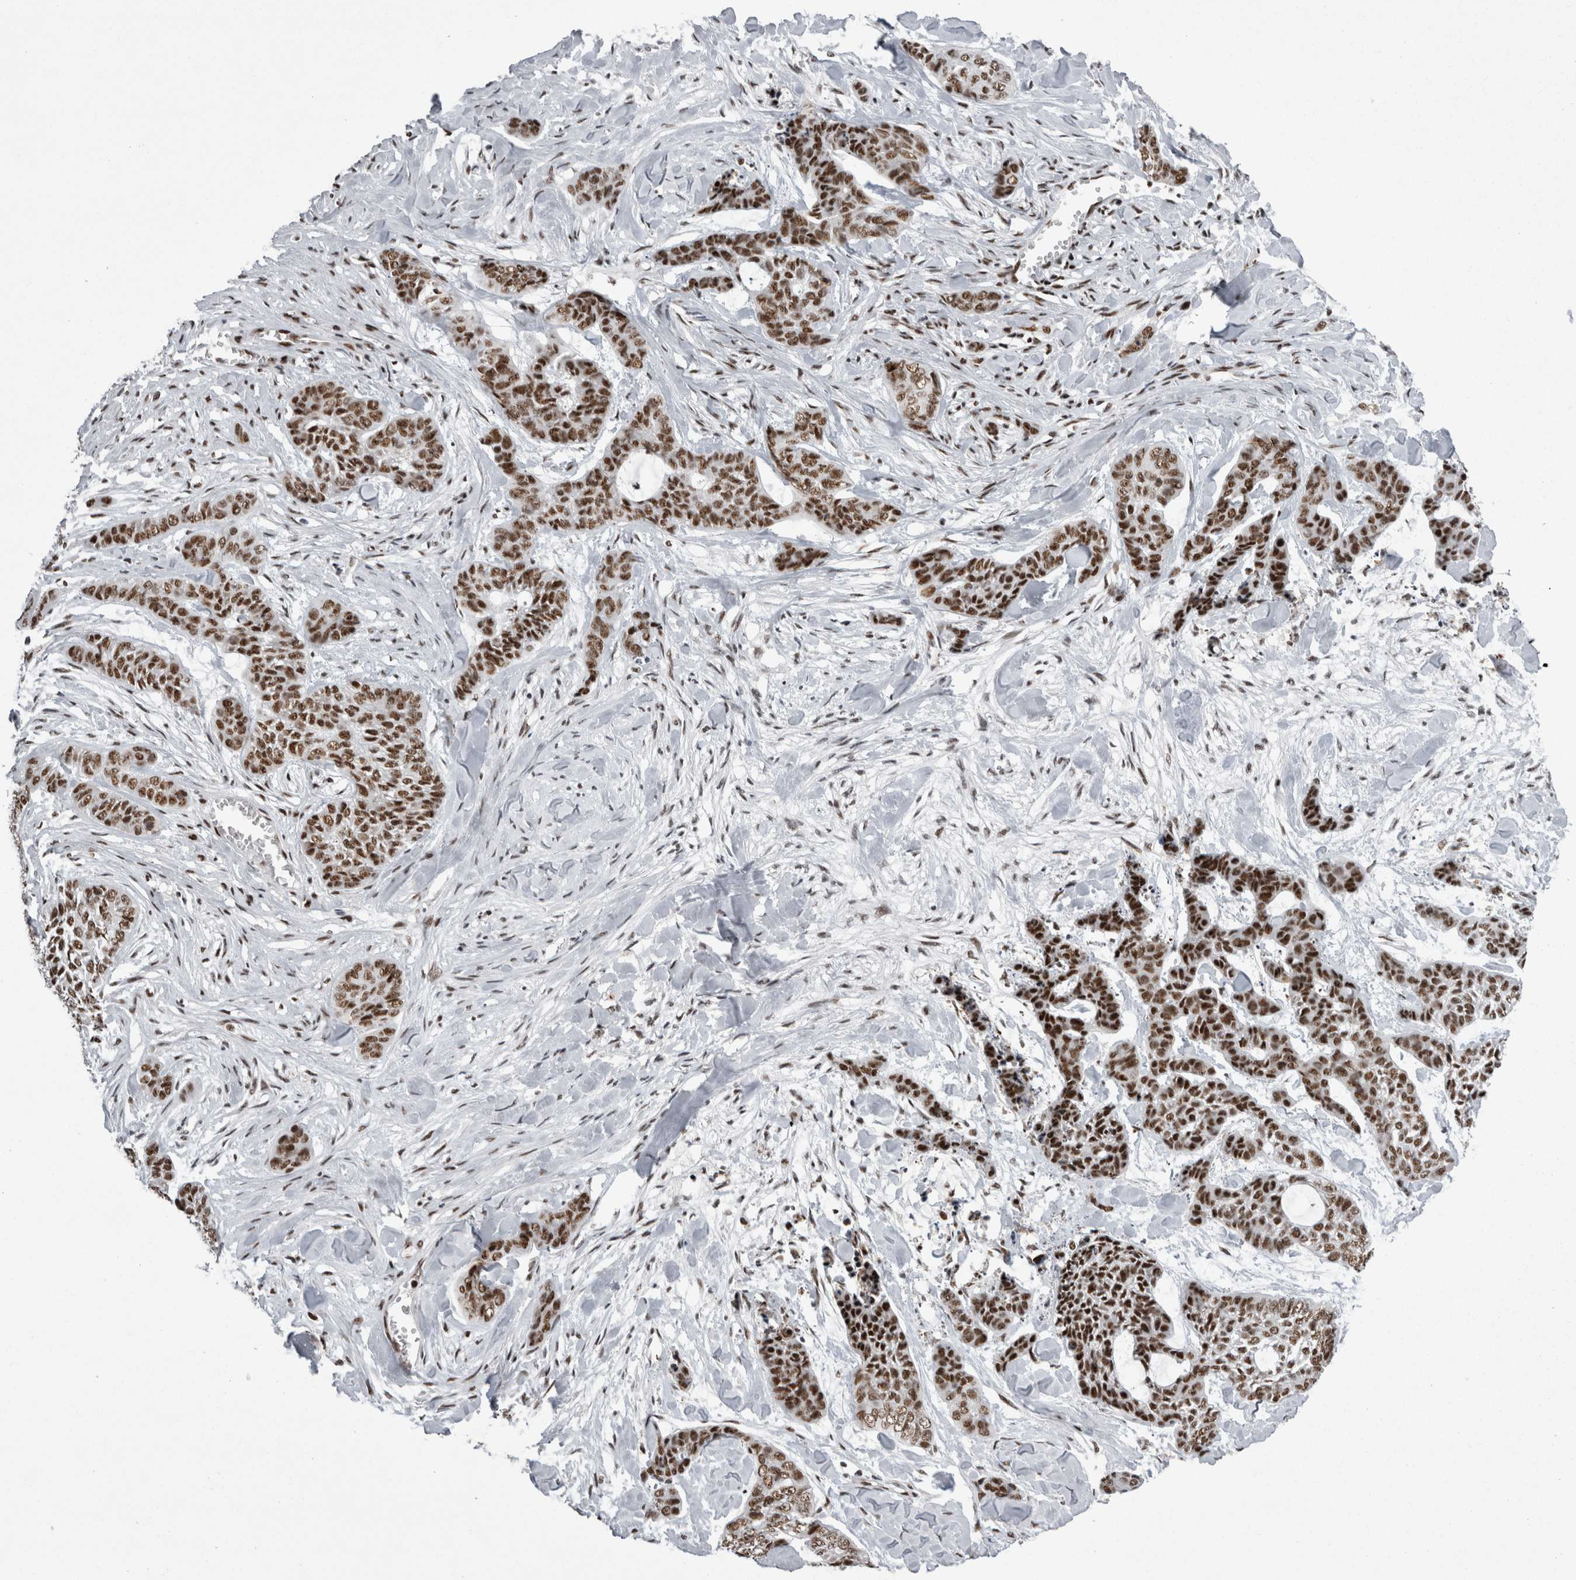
{"staining": {"intensity": "strong", "quantity": ">75%", "location": "nuclear"}, "tissue": "skin cancer", "cell_type": "Tumor cells", "image_type": "cancer", "snomed": [{"axis": "morphology", "description": "Basal cell carcinoma"}, {"axis": "topography", "description": "Skin"}], "caption": "Immunohistochemistry (IHC) micrograph of human skin cancer (basal cell carcinoma) stained for a protein (brown), which shows high levels of strong nuclear expression in about >75% of tumor cells.", "gene": "SNRNP40", "patient": {"sex": "female", "age": 64}}